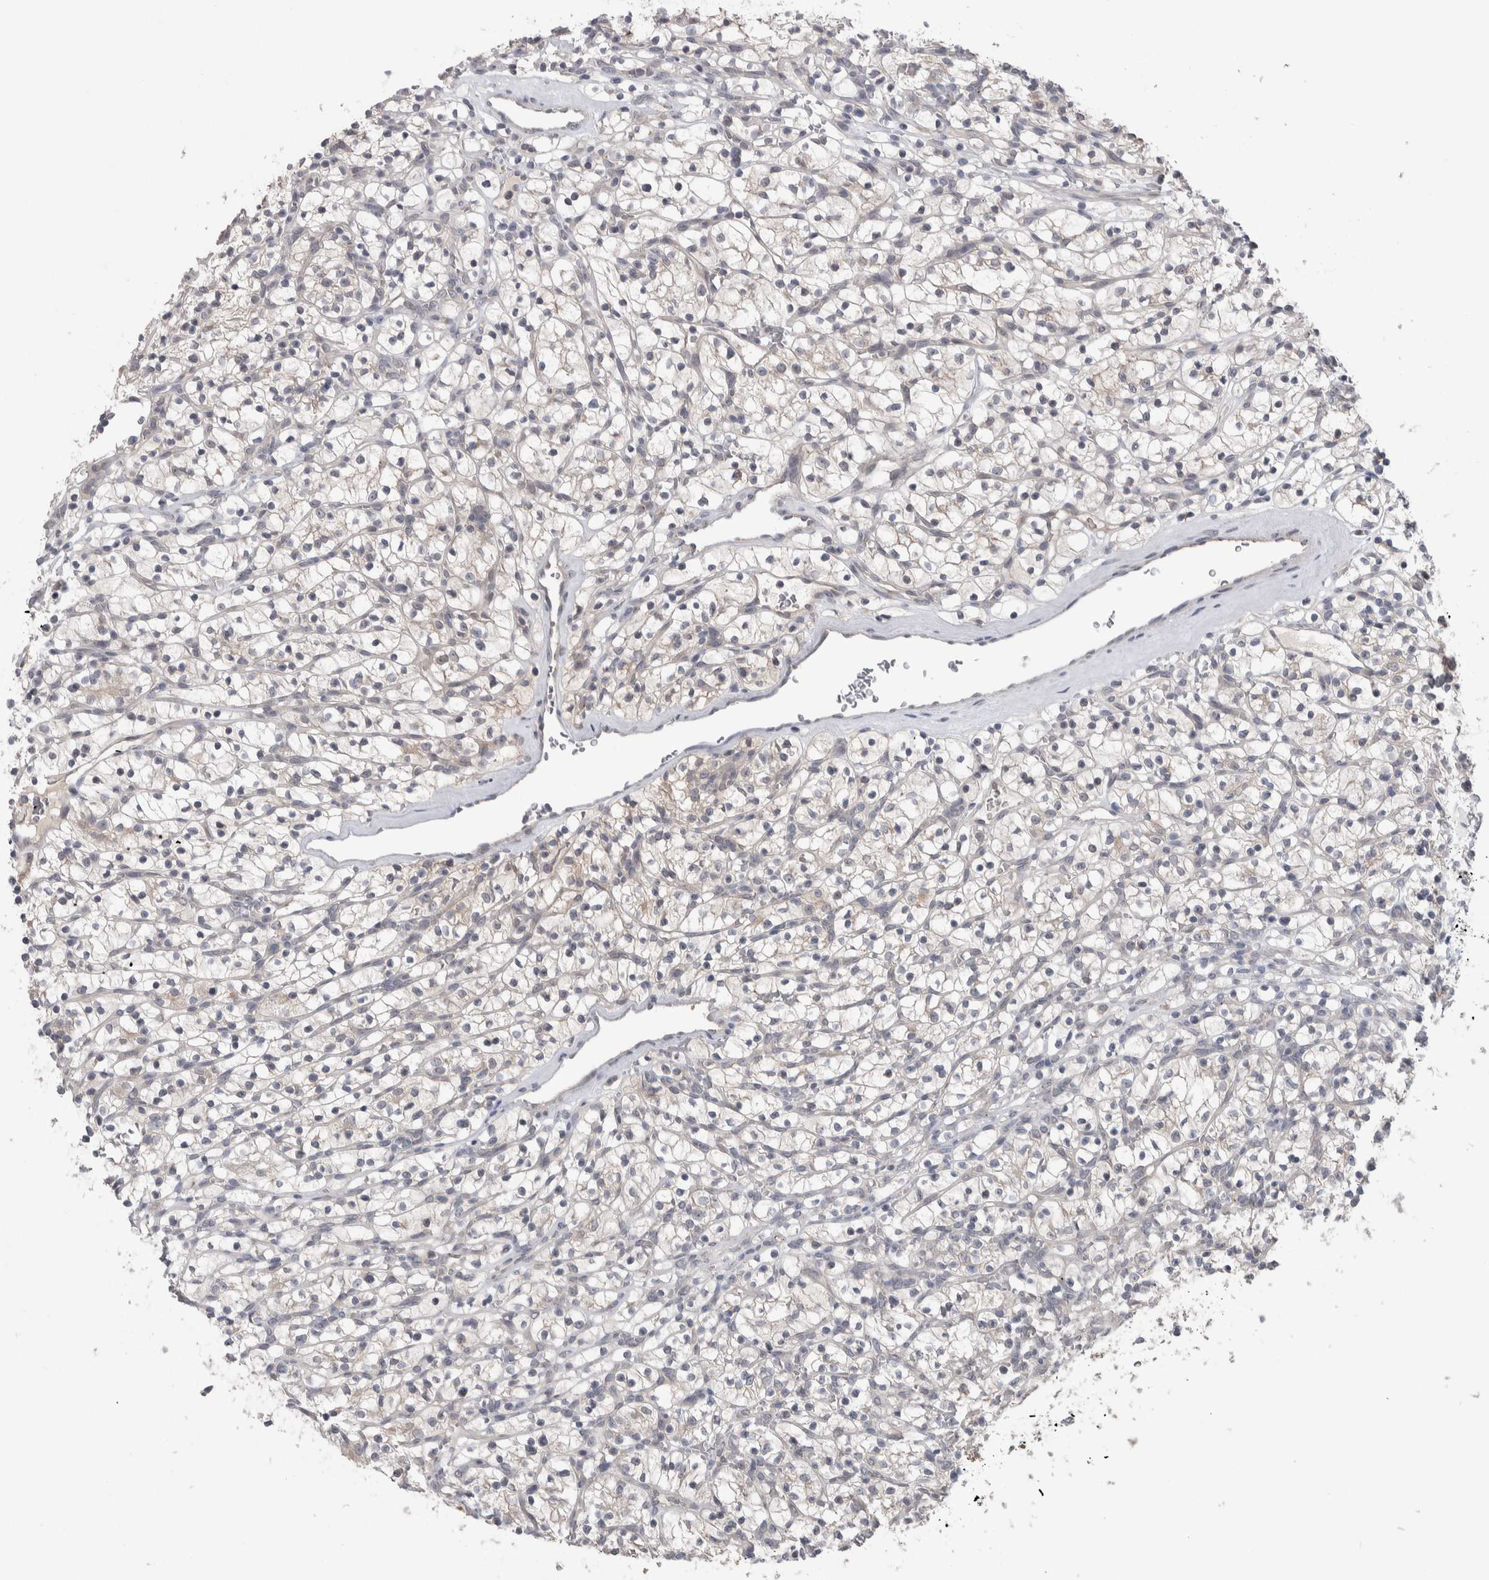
{"staining": {"intensity": "negative", "quantity": "none", "location": "none"}, "tissue": "renal cancer", "cell_type": "Tumor cells", "image_type": "cancer", "snomed": [{"axis": "morphology", "description": "Adenocarcinoma, NOS"}, {"axis": "topography", "description": "Kidney"}], "caption": "Human renal cancer (adenocarcinoma) stained for a protein using IHC shows no expression in tumor cells.", "gene": "CUL2", "patient": {"sex": "female", "age": 57}}